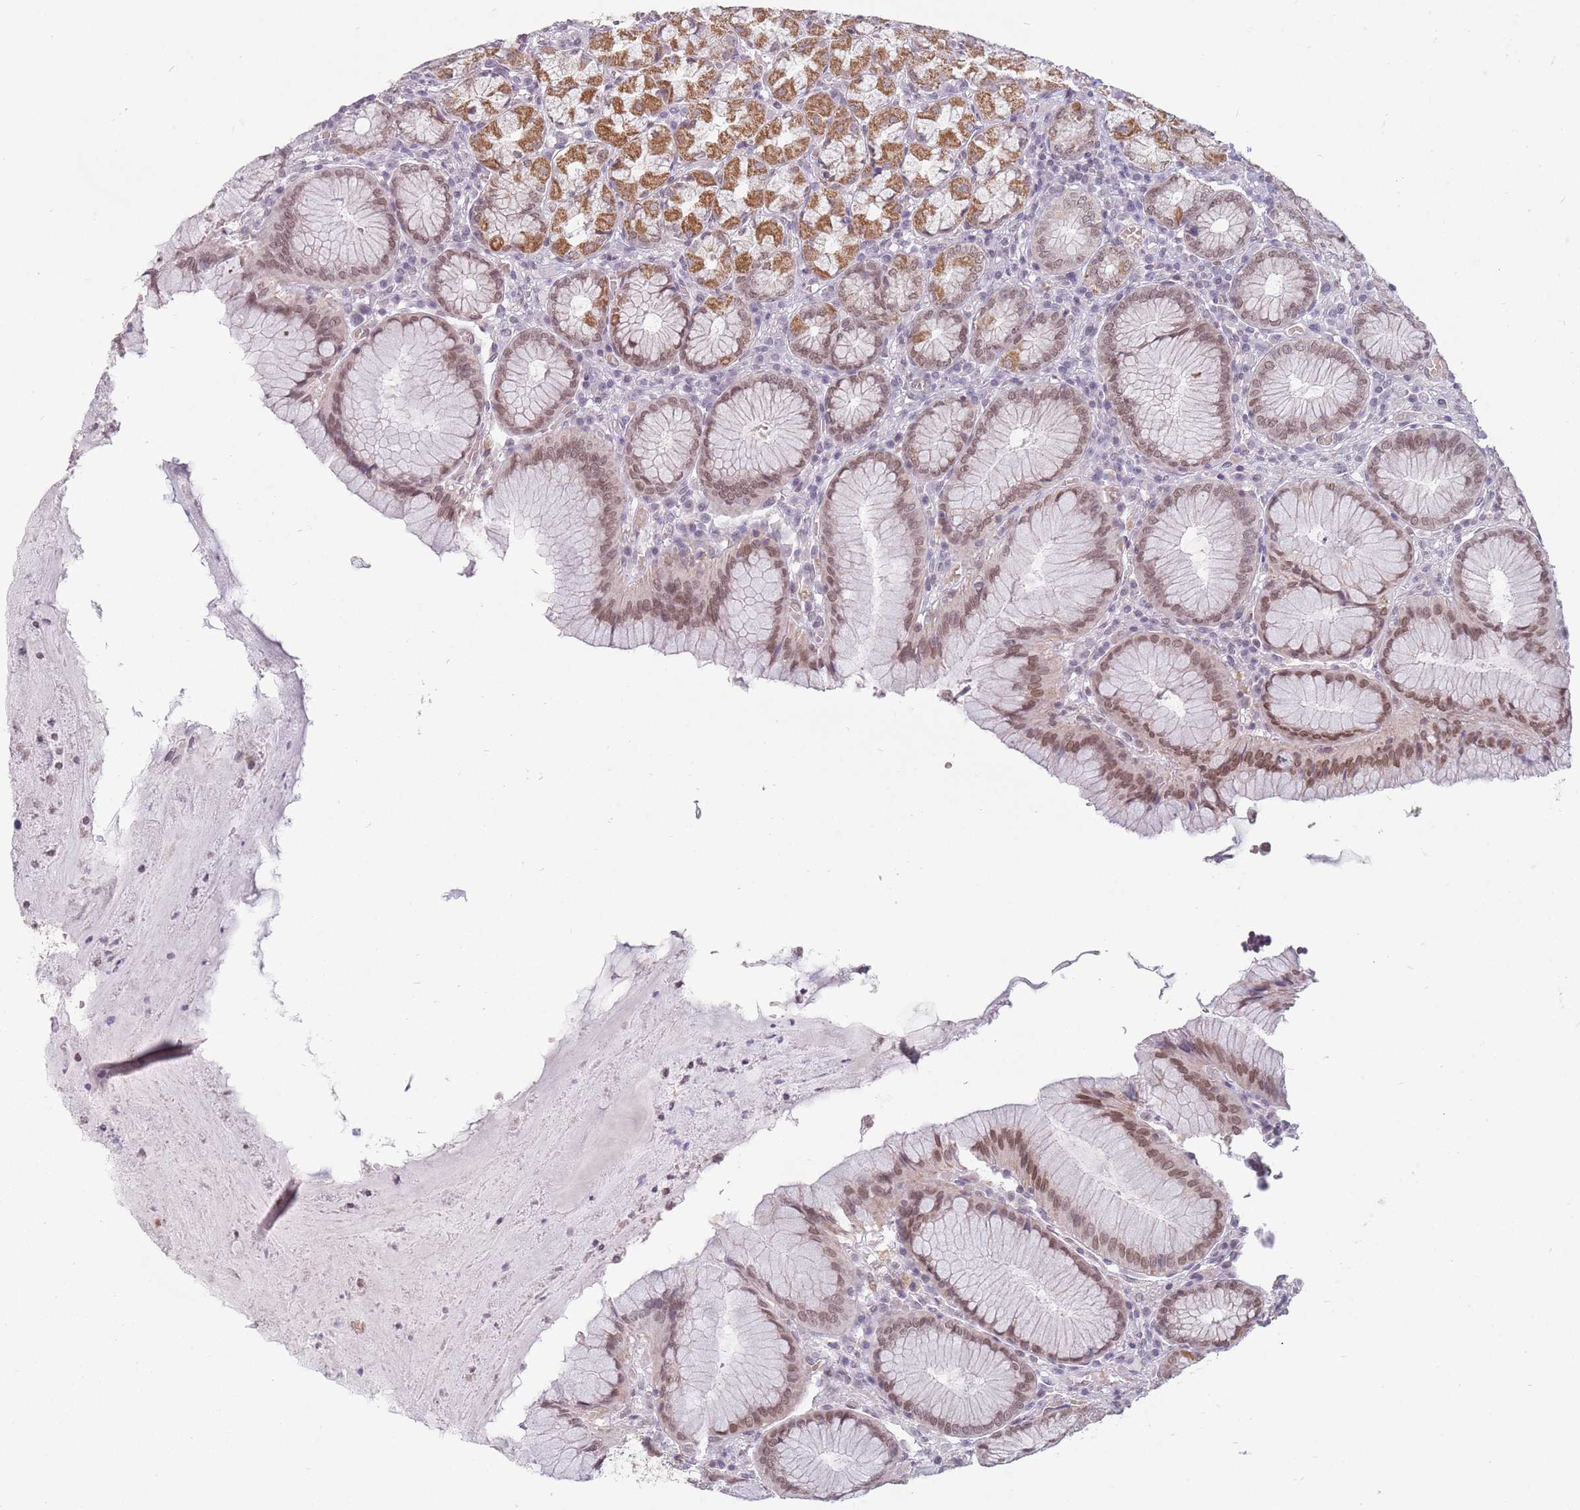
{"staining": {"intensity": "strong", "quantity": "25%-75%", "location": "cytoplasmic/membranous,nuclear"}, "tissue": "stomach", "cell_type": "Glandular cells", "image_type": "normal", "snomed": [{"axis": "morphology", "description": "Normal tissue, NOS"}, {"axis": "topography", "description": "Stomach"}], "caption": "DAB (3,3'-diaminobenzidine) immunohistochemical staining of benign human stomach reveals strong cytoplasmic/membranous,nuclear protein expression in about 25%-75% of glandular cells.", "gene": "ZNF574", "patient": {"sex": "male", "age": 55}}